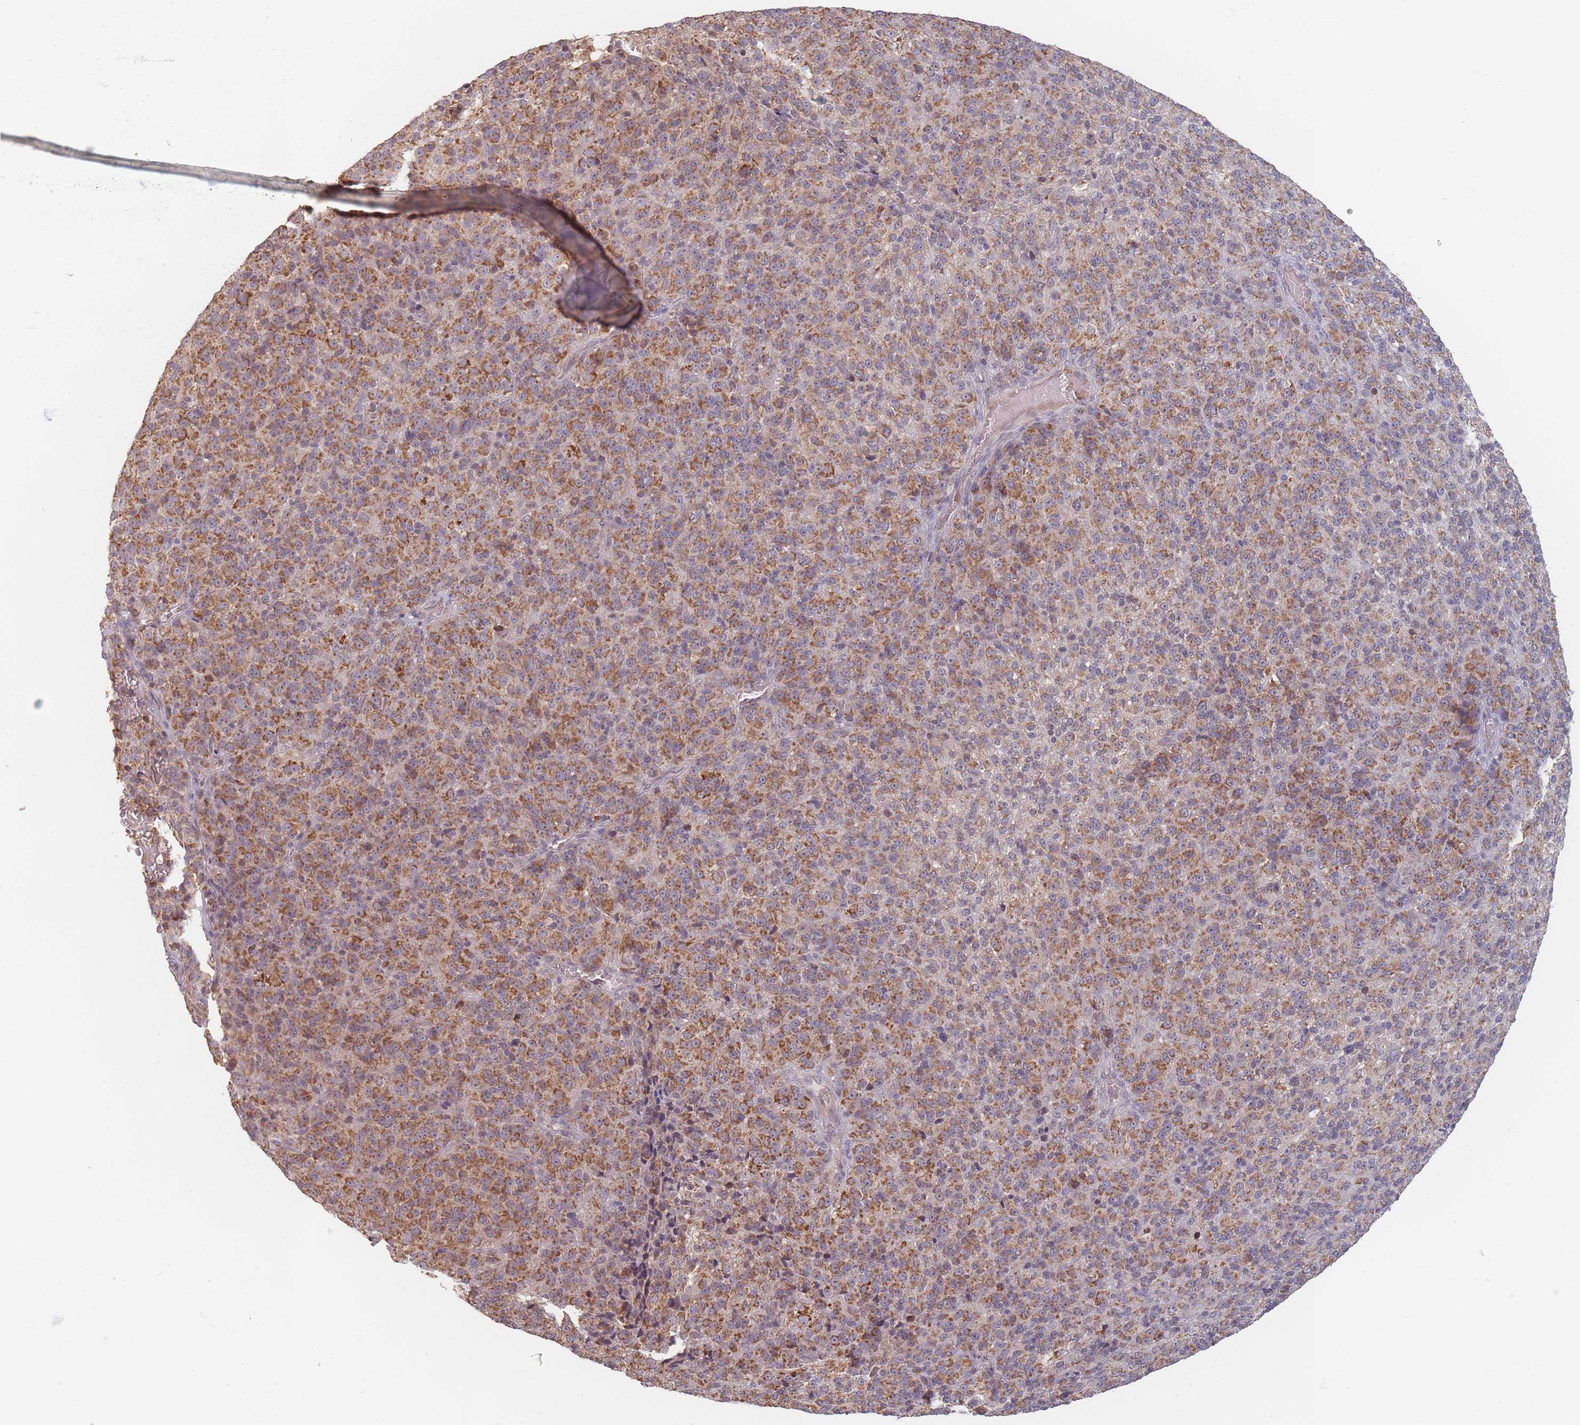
{"staining": {"intensity": "moderate", "quantity": ">75%", "location": "cytoplasmic/membranous"}, "tissue": "melanoma", "cell_type": "Tumor cells", "image_type": "cancer", "snomed": [{"axis": "morphology", "description": "Malignant melanoma, Metastatic site"}, {"axis": "topography", "description": "Brain"}], "caption": "Brown immunohistochemical staining in human melanoma reveals moderate cytoplasmic/membranous positivity in approximately >75% of tumor cells.", "gene": "OR2M4", "patient": {"sex": "female", "age": 56}}